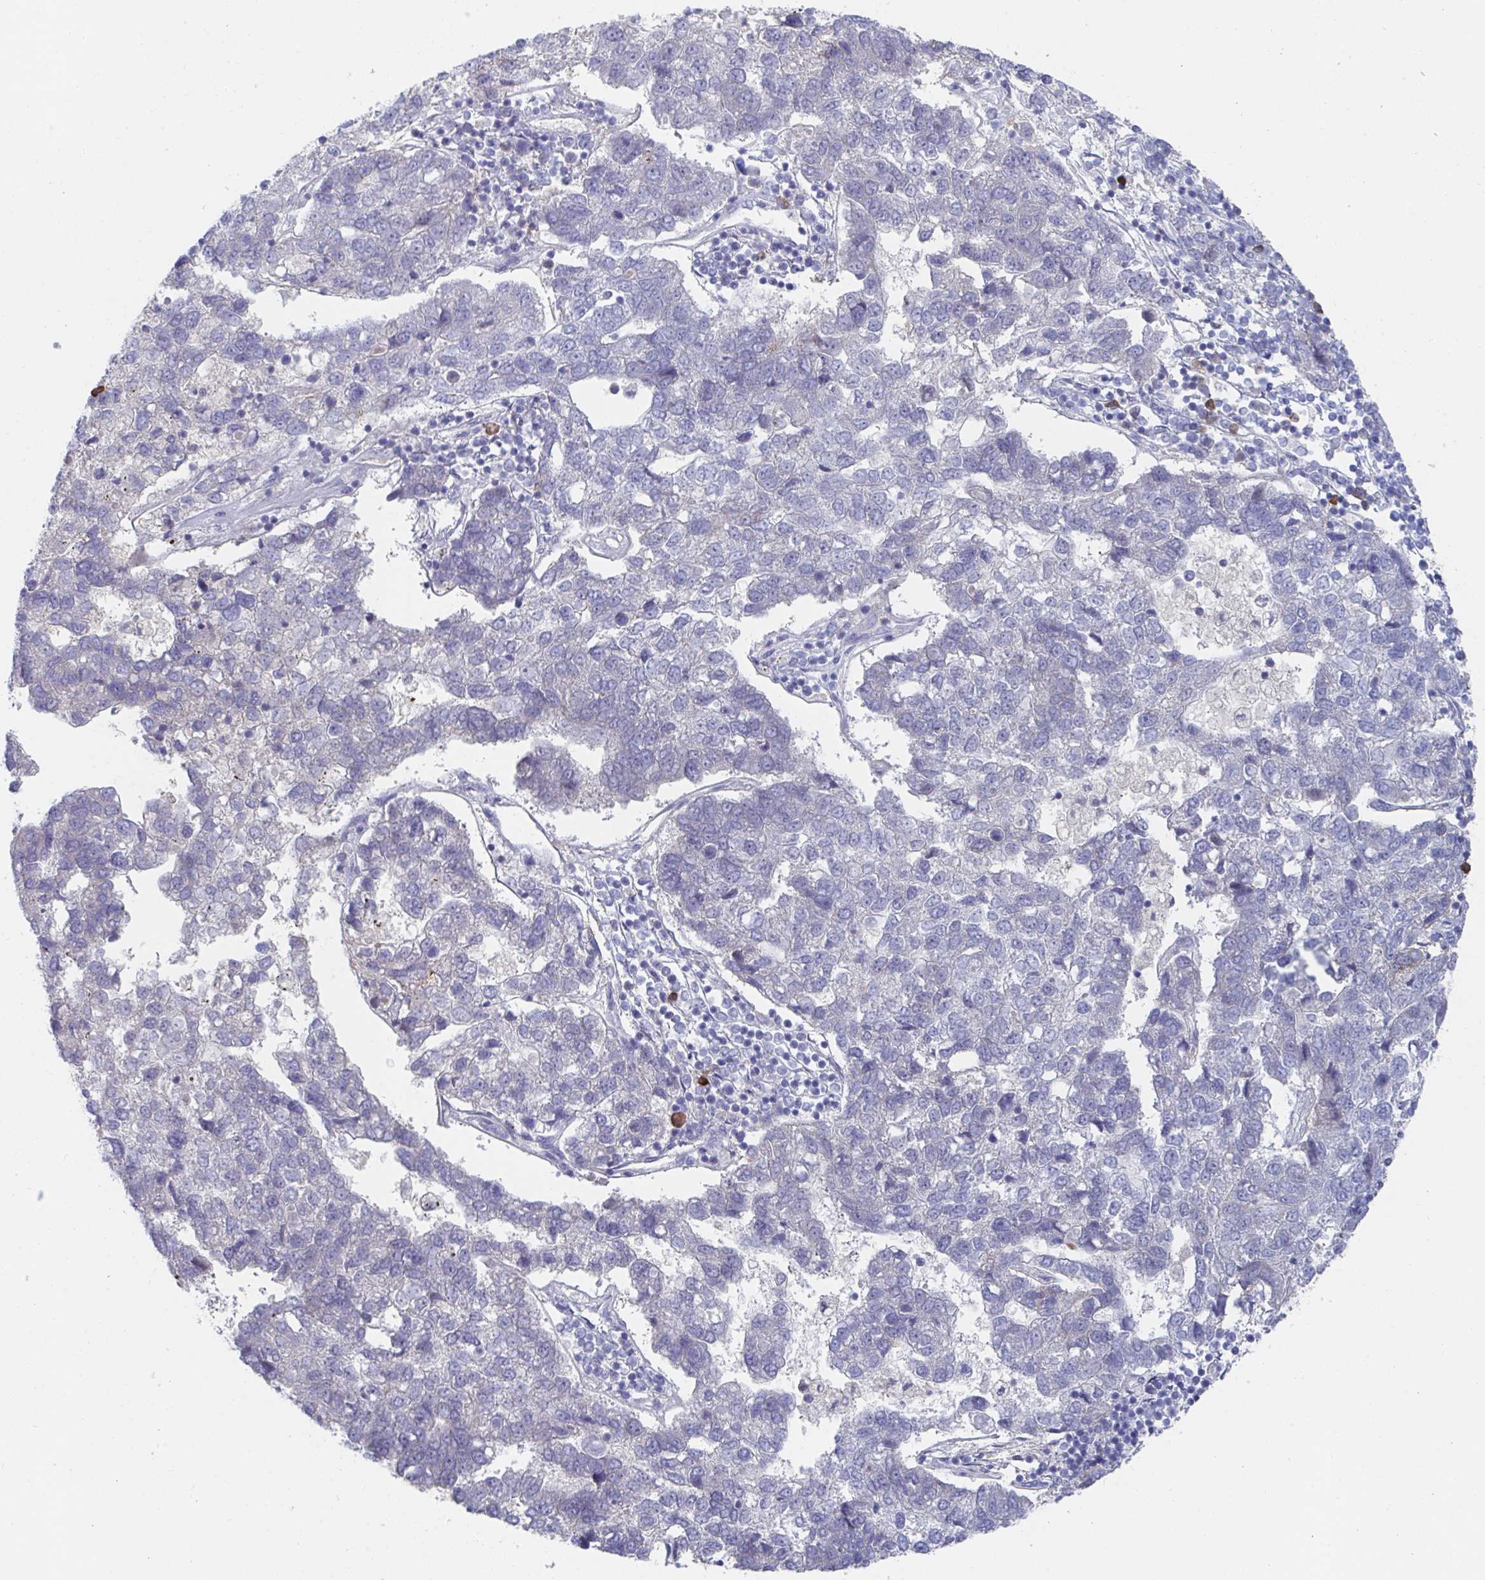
{"staining": {"intensity": "negative", "quantity": "none", "location": "none"}, "tissue": "pancreatic cancer", "cell_type": "Tumor cells", "image_type": "cancer", "snomed": [{"axis": "morphology", "description": "Adenocarcinoma, NOS"}, {"axis": "topography", "description": "Pancreas"}], "caption": "Tumor cells are negative for brown protein staining in pancreatic cancer.", "gene": "KCNK5", "patient": {"sex": "female", "age": 61}}